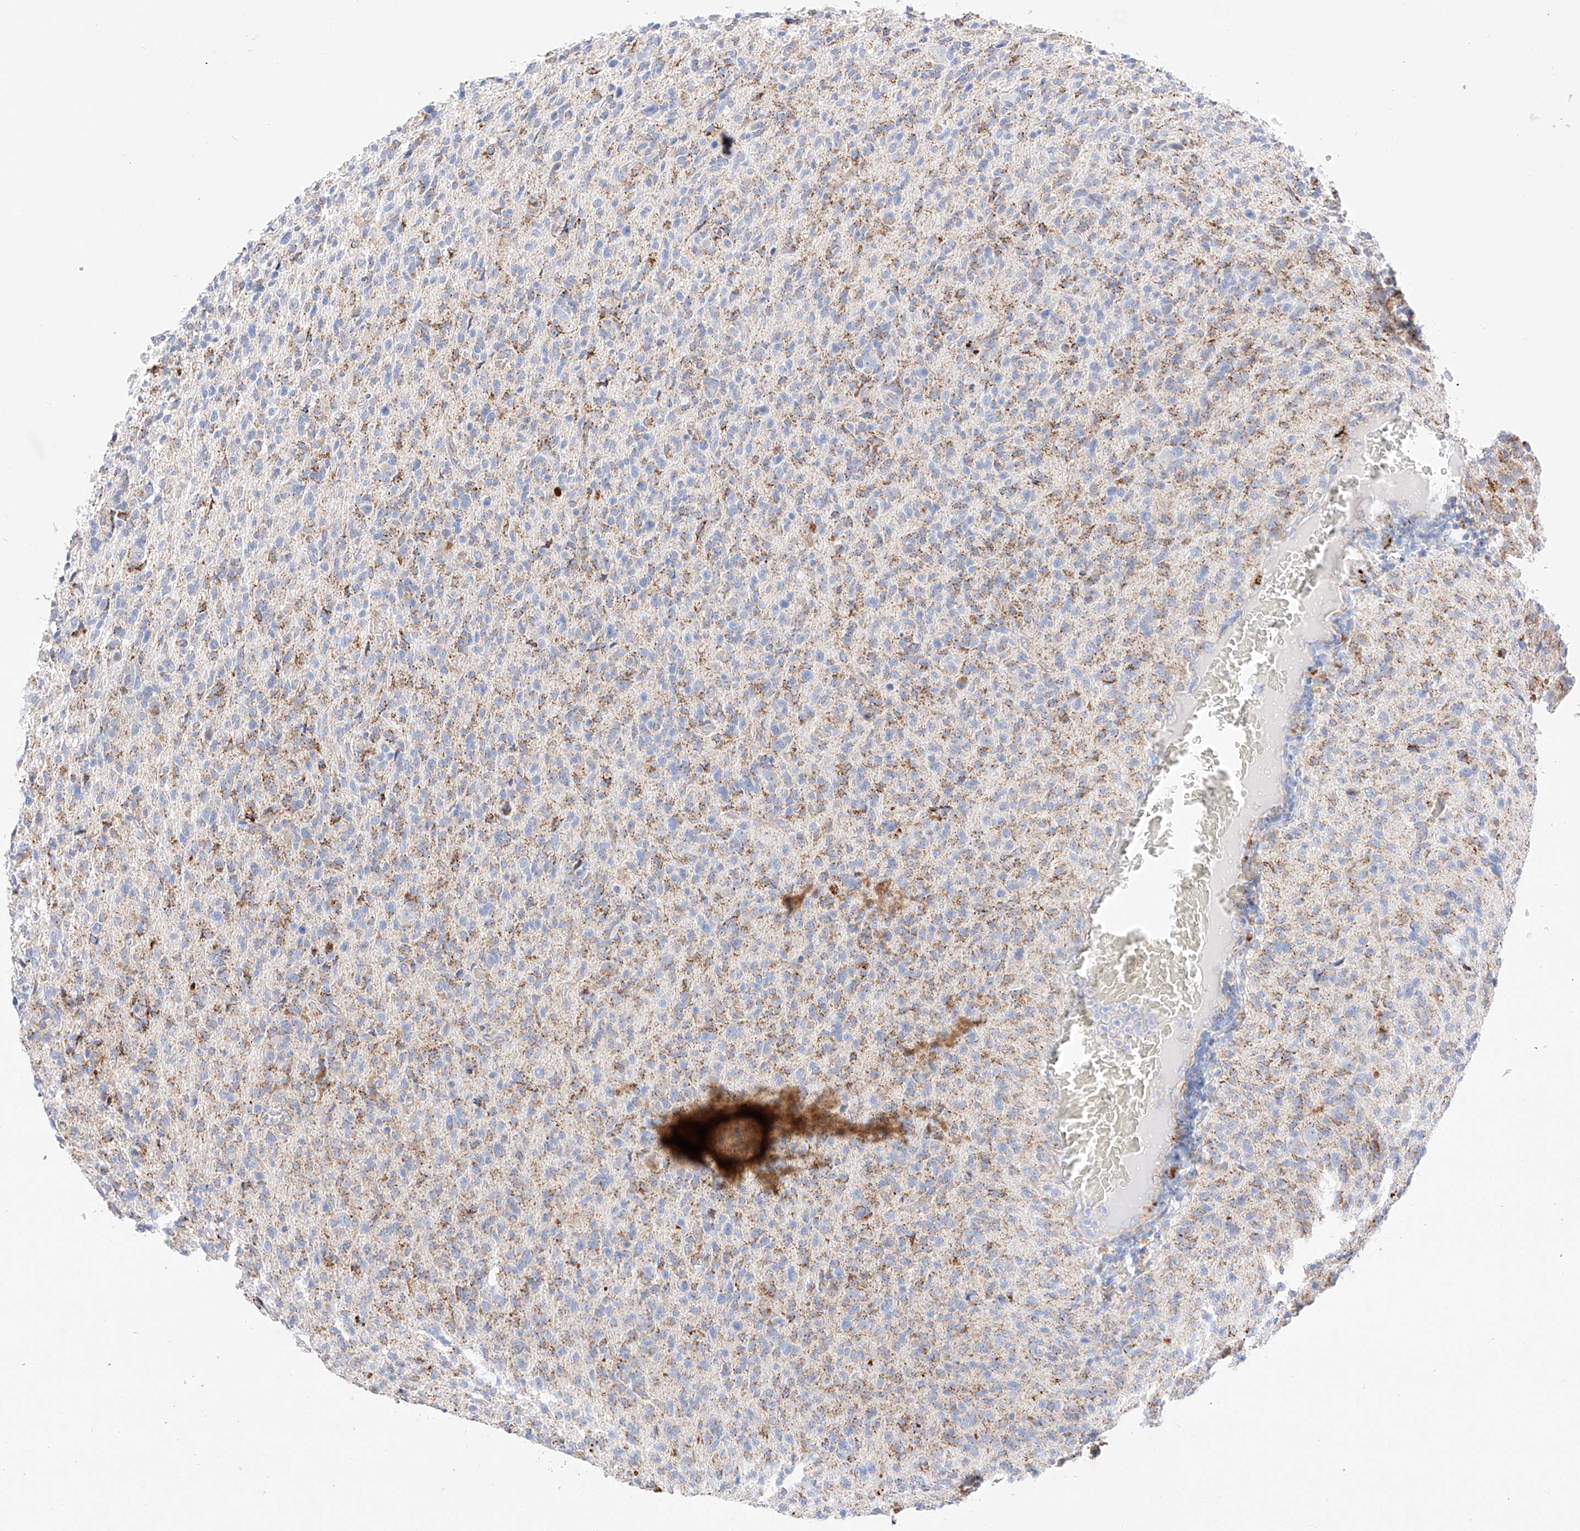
{"staining": {"intensity": "weak", "quantity": "25%-75%", "location": "cytoplasmic/membranous"}, "tissue": "glioma", "cell_type": "Tumor cells", "image_type": "cancer", "snomed": [{"axis": "morphology", "description": "Glioma, malignant, High grade"}, {"axis": "topography", "description": "Brain"}], "caption": "The histopathology image demonstrates a brown stain indicating the presence of a protein in the cytoplasmic/membranous of tumor cells in glioma.", "gene": "C6orf62", "patient": {"sex": "female", "age": 57}}